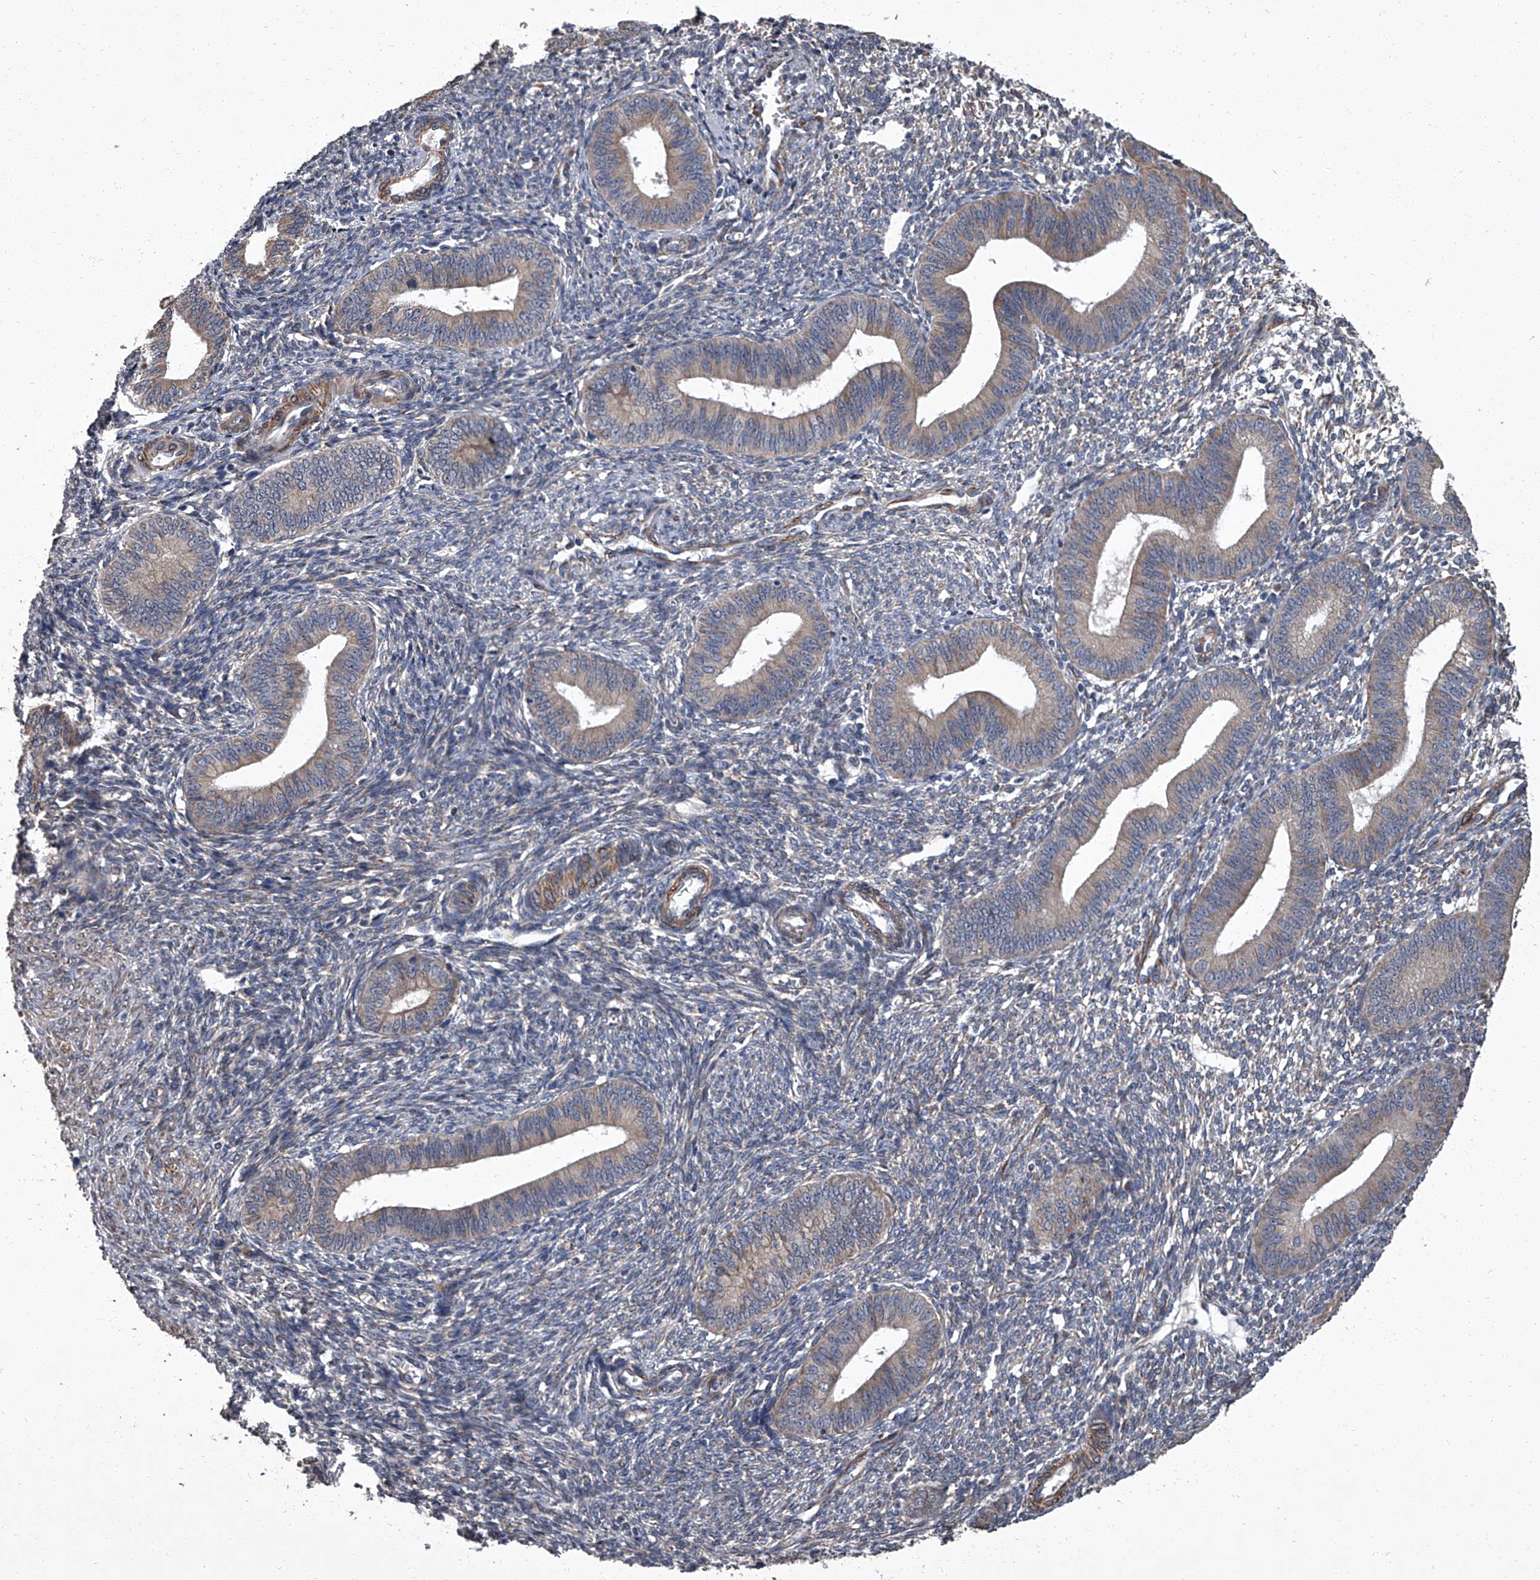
{"staining": {"intensity": "weak", "quantity": "<25%", "location": "cytoplasmic/membranous"}, "tissue": "endometrium", "cell_type": "Cells in endometrial stroma", "image_type": "normal", "snomed": [{"axis": "morphology", "description": "Normal tissue, NOS"}, {"axis": "topography", "description": "Endometrium"}], "caption": "Immunohistochemistry micrograph of normal endometrium: human endometrium stained with DAB (3,3'-diaminobenzidine) shows no significant protein positivity in cells in endometrial stroma.", "gene": "SIRT4", "patient": {"sex": "female", "age": 46}}